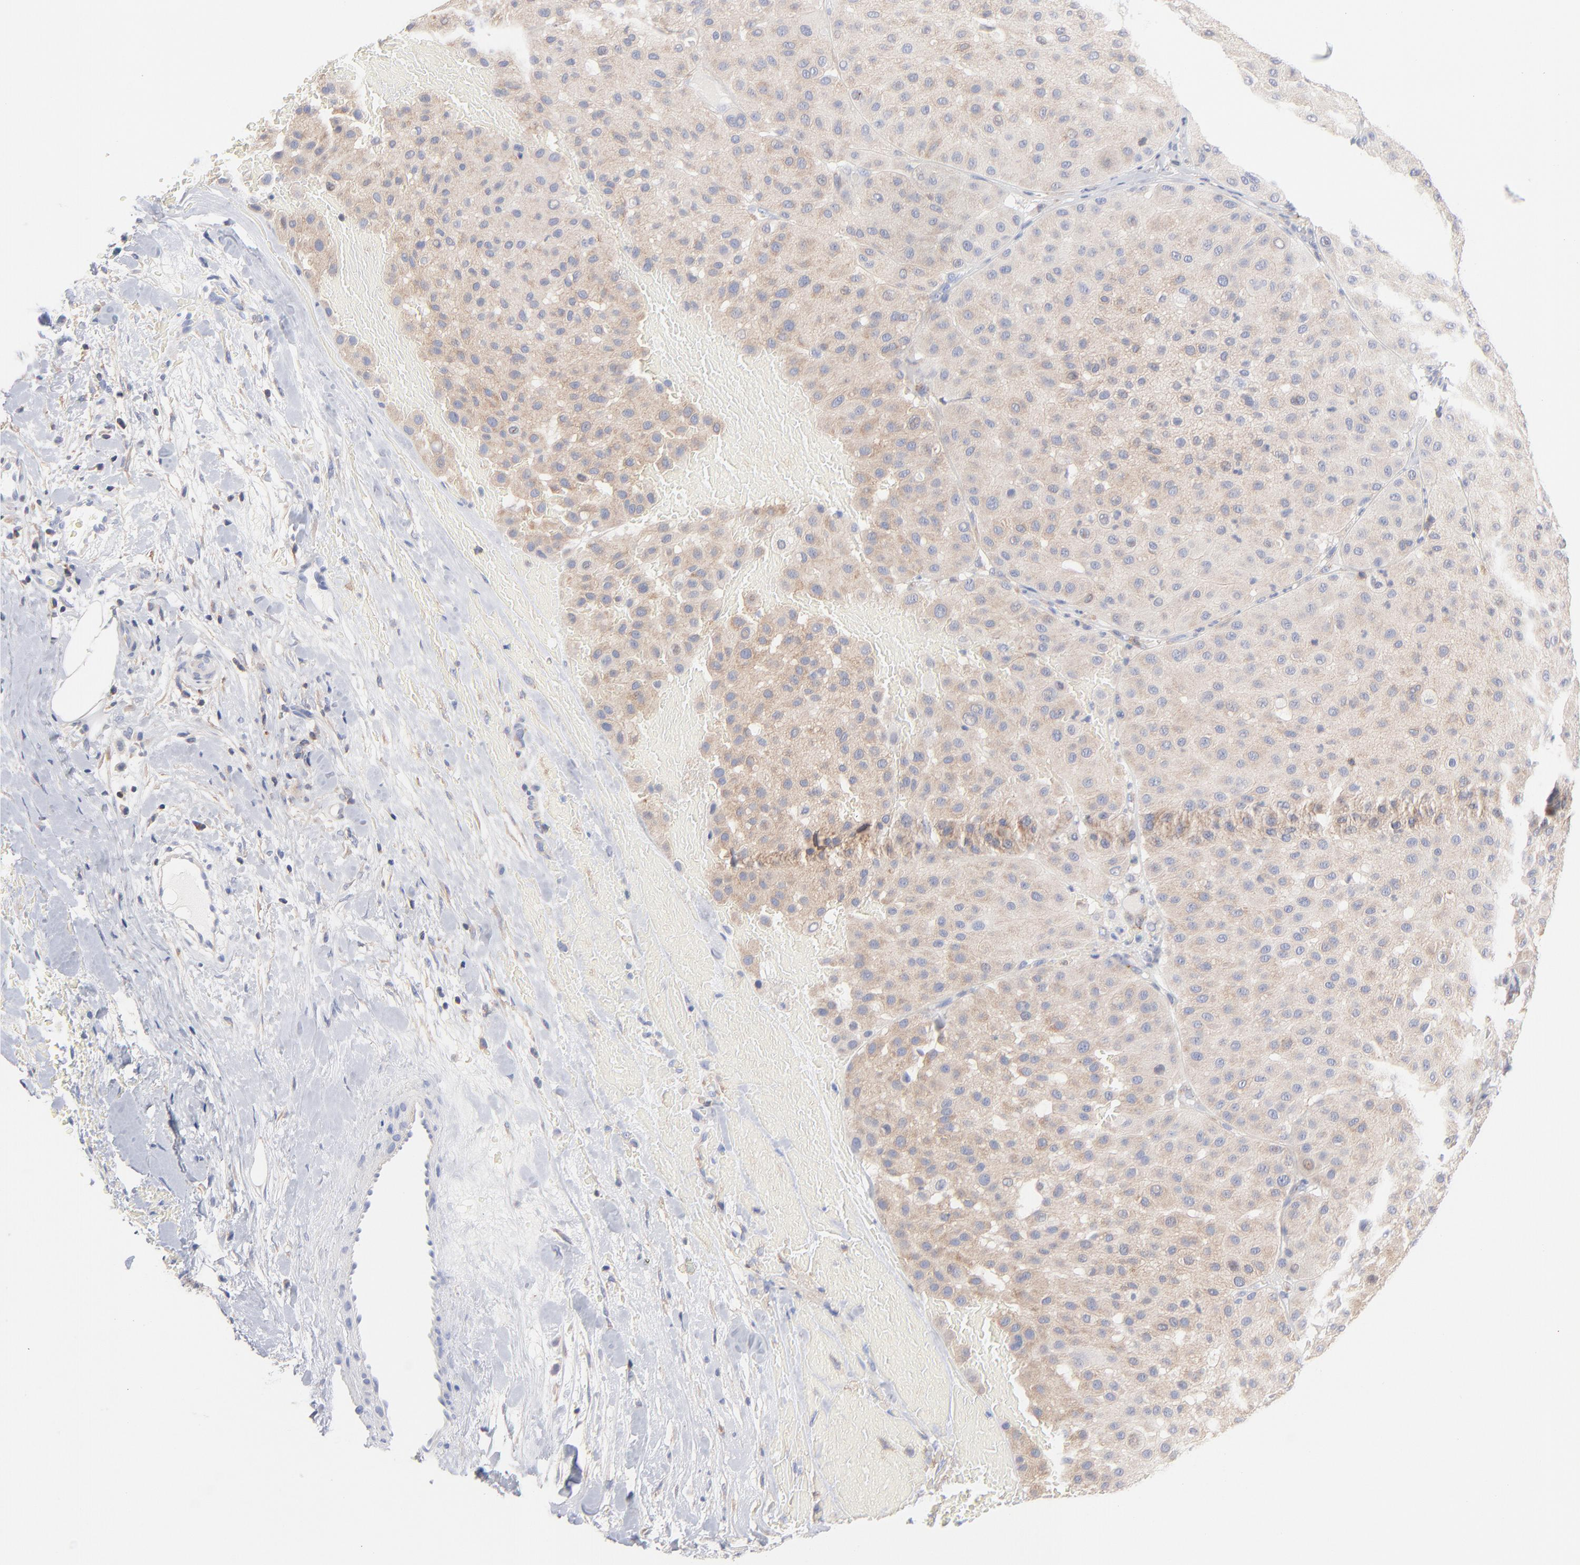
{"staining": {"intensity": "weak", "quantity": ">75%", "location": "cytoplasmic/membranous"}, "tissue": "melanoma", "cell_type": "Tumor cells", "image_type": "cancer", "snomed": [{"axis": "morphology", "description": "Normal tissue, NOS"}, {"axis": "morphology", "description": "Malignant melanoma, Metastatic site"}, {"axis": "topography", "description": "Skin"}], "caption": "Human melanoma stained for a protein (brown) displays weak cytoplasmic/membranous positive staining in approximately >75% of tumor cells.", "gene": "SEPTIN6", "patient": {"sex": "male", "age": 41}}